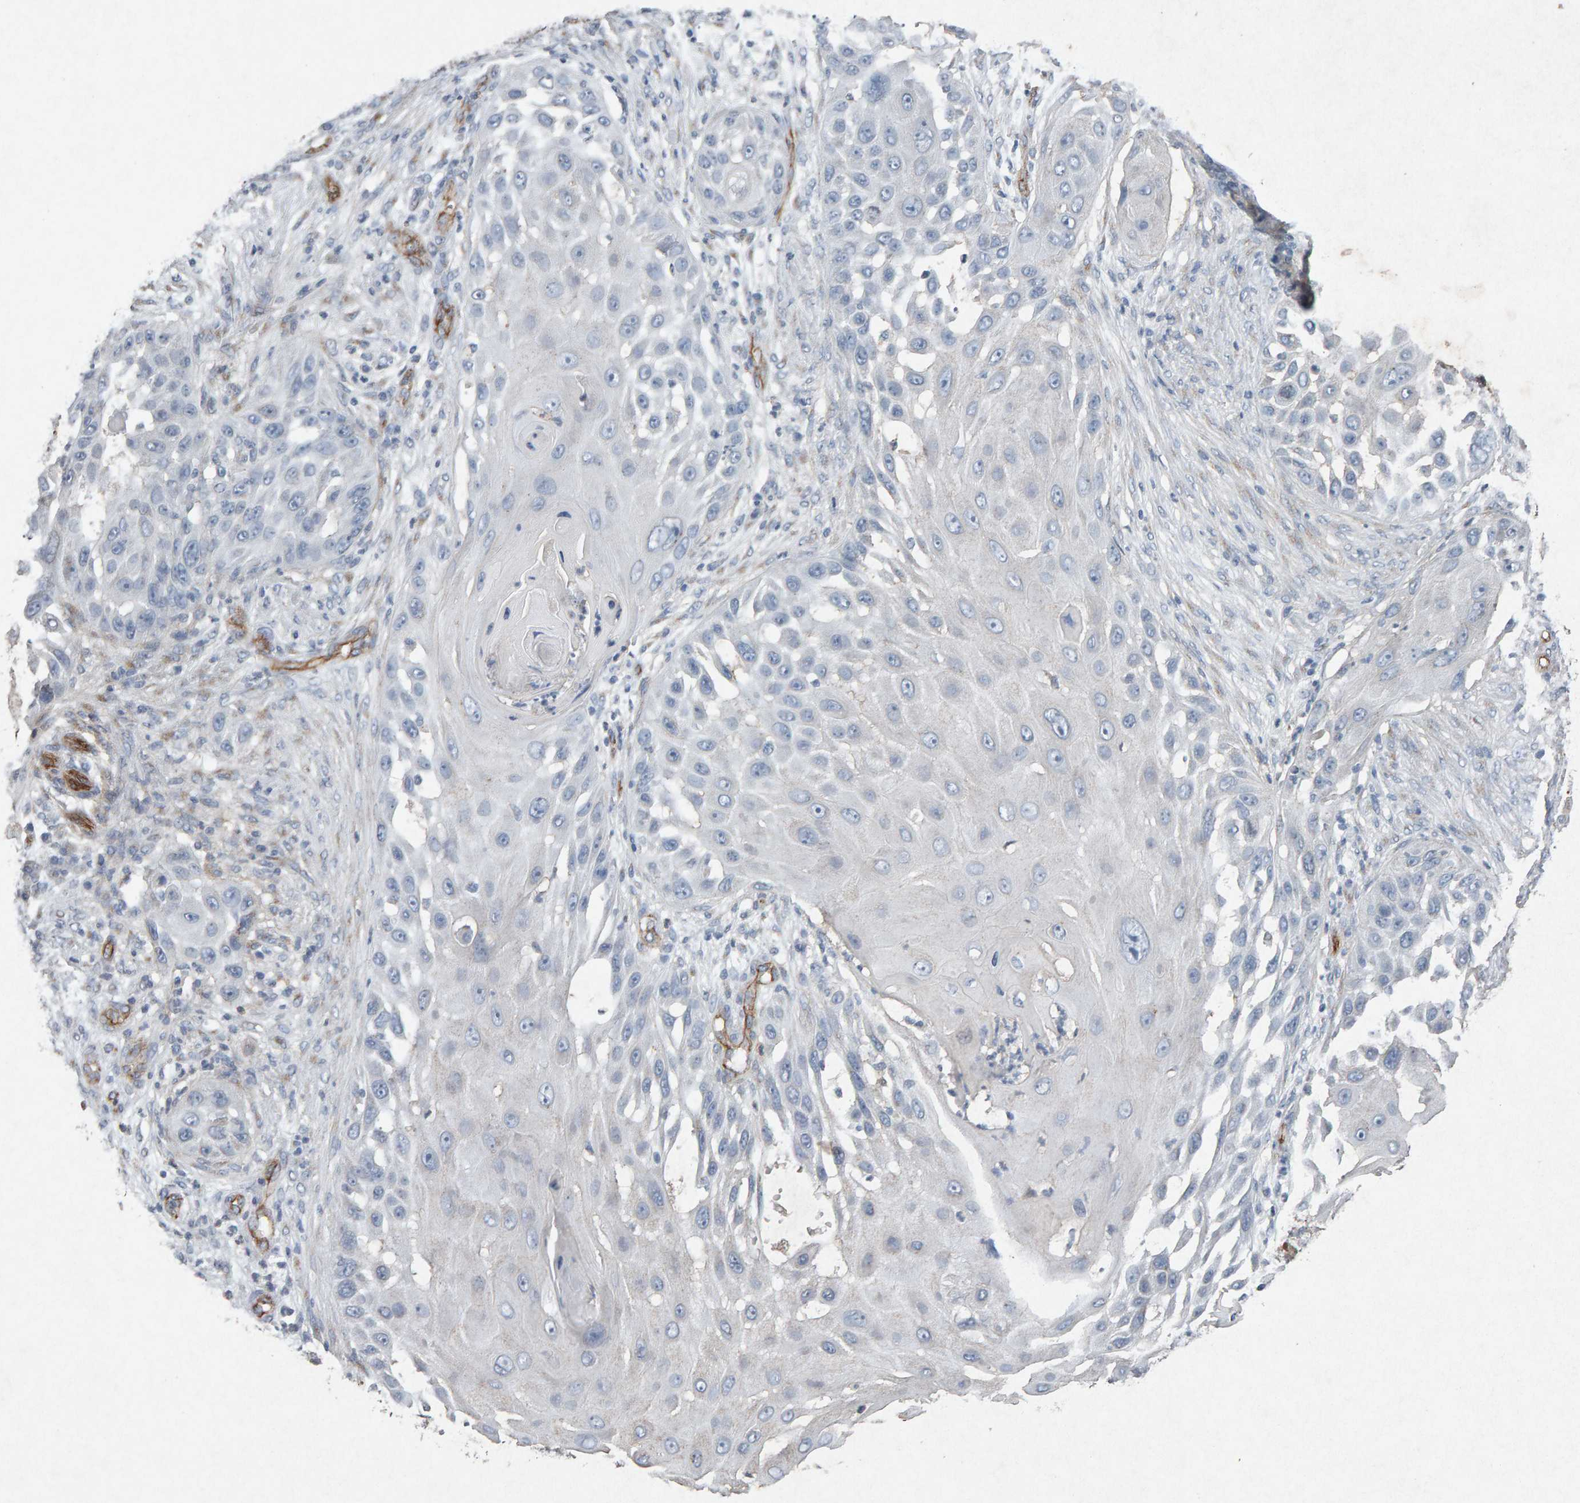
{"staining": {"intensity": "negative", "quantity": "none", "location": "none"}, "tissue": "skin cancer", "cell_type": "Tumor cells", "image_type": "cancer", "snomed": [{"axis": "morphology", "description": "Squamous cell carcinoma, NOS"}, {"axis": "topography", "description": "Skin"}], "caption": "This is an immunohistochemistry (IHC) histopathology image of human squamous cell carcinoma (skin). There is no expression in tumor cells.", "gene": "PTPRM", "patient": {"sex": "female", "age": 44}}